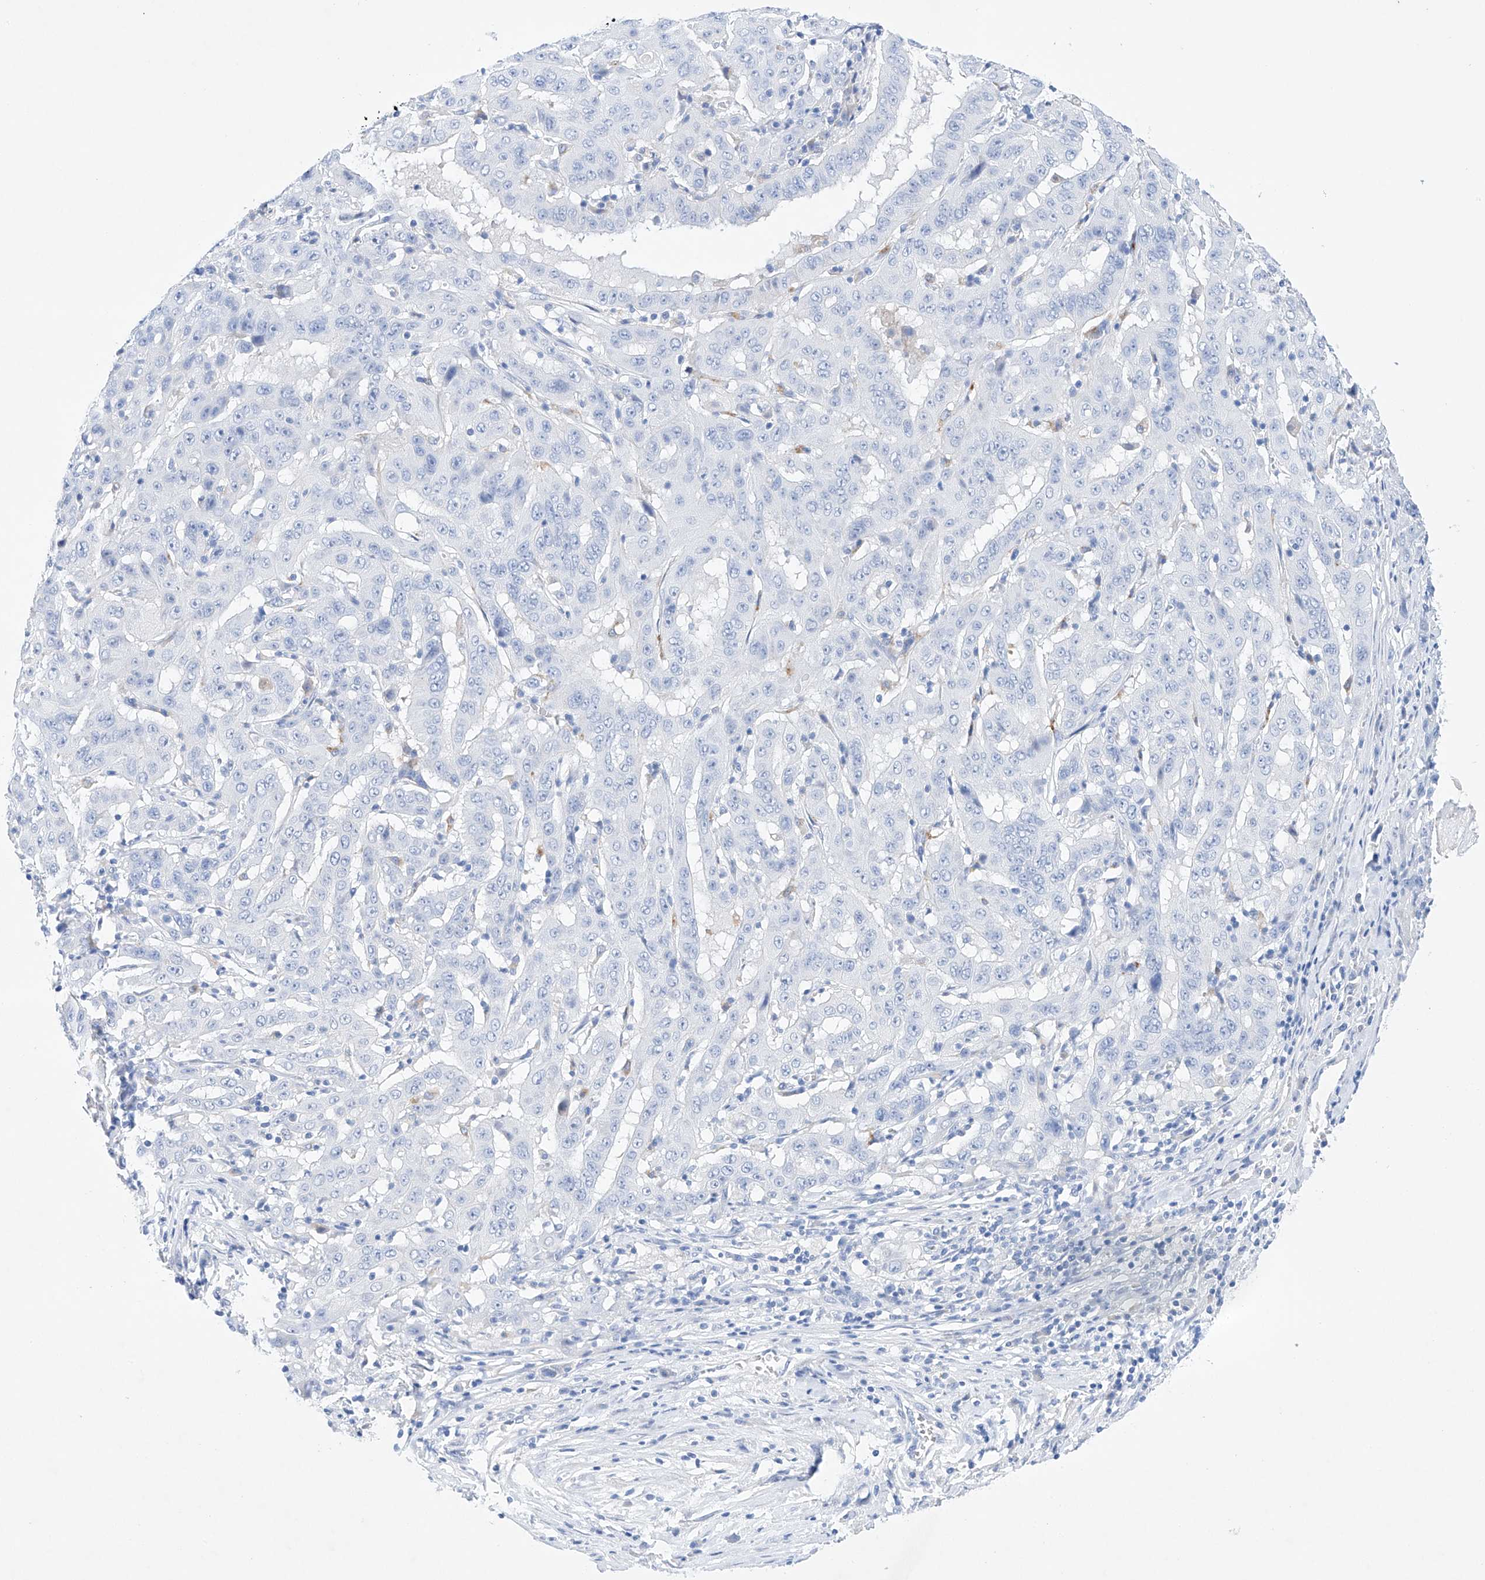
{"staining": {"intensity": "negative", "quantity": "none", "location": "none"}, "tissue": "pancreatic cancer", "cell_type": "Tumor cells", "image_type": "cancer", "snomed": [{"axis": "morphology", "description": "Adenocarcinoma, NOS"}, {"axis": "topography", "description": "Pancreas"}], "caption": "Tumor cells are negative for protein expression in human pancreatic adenocarcinoma.", "gene": "LURAP1", "patient": {"sex": "male", "age": 63}}